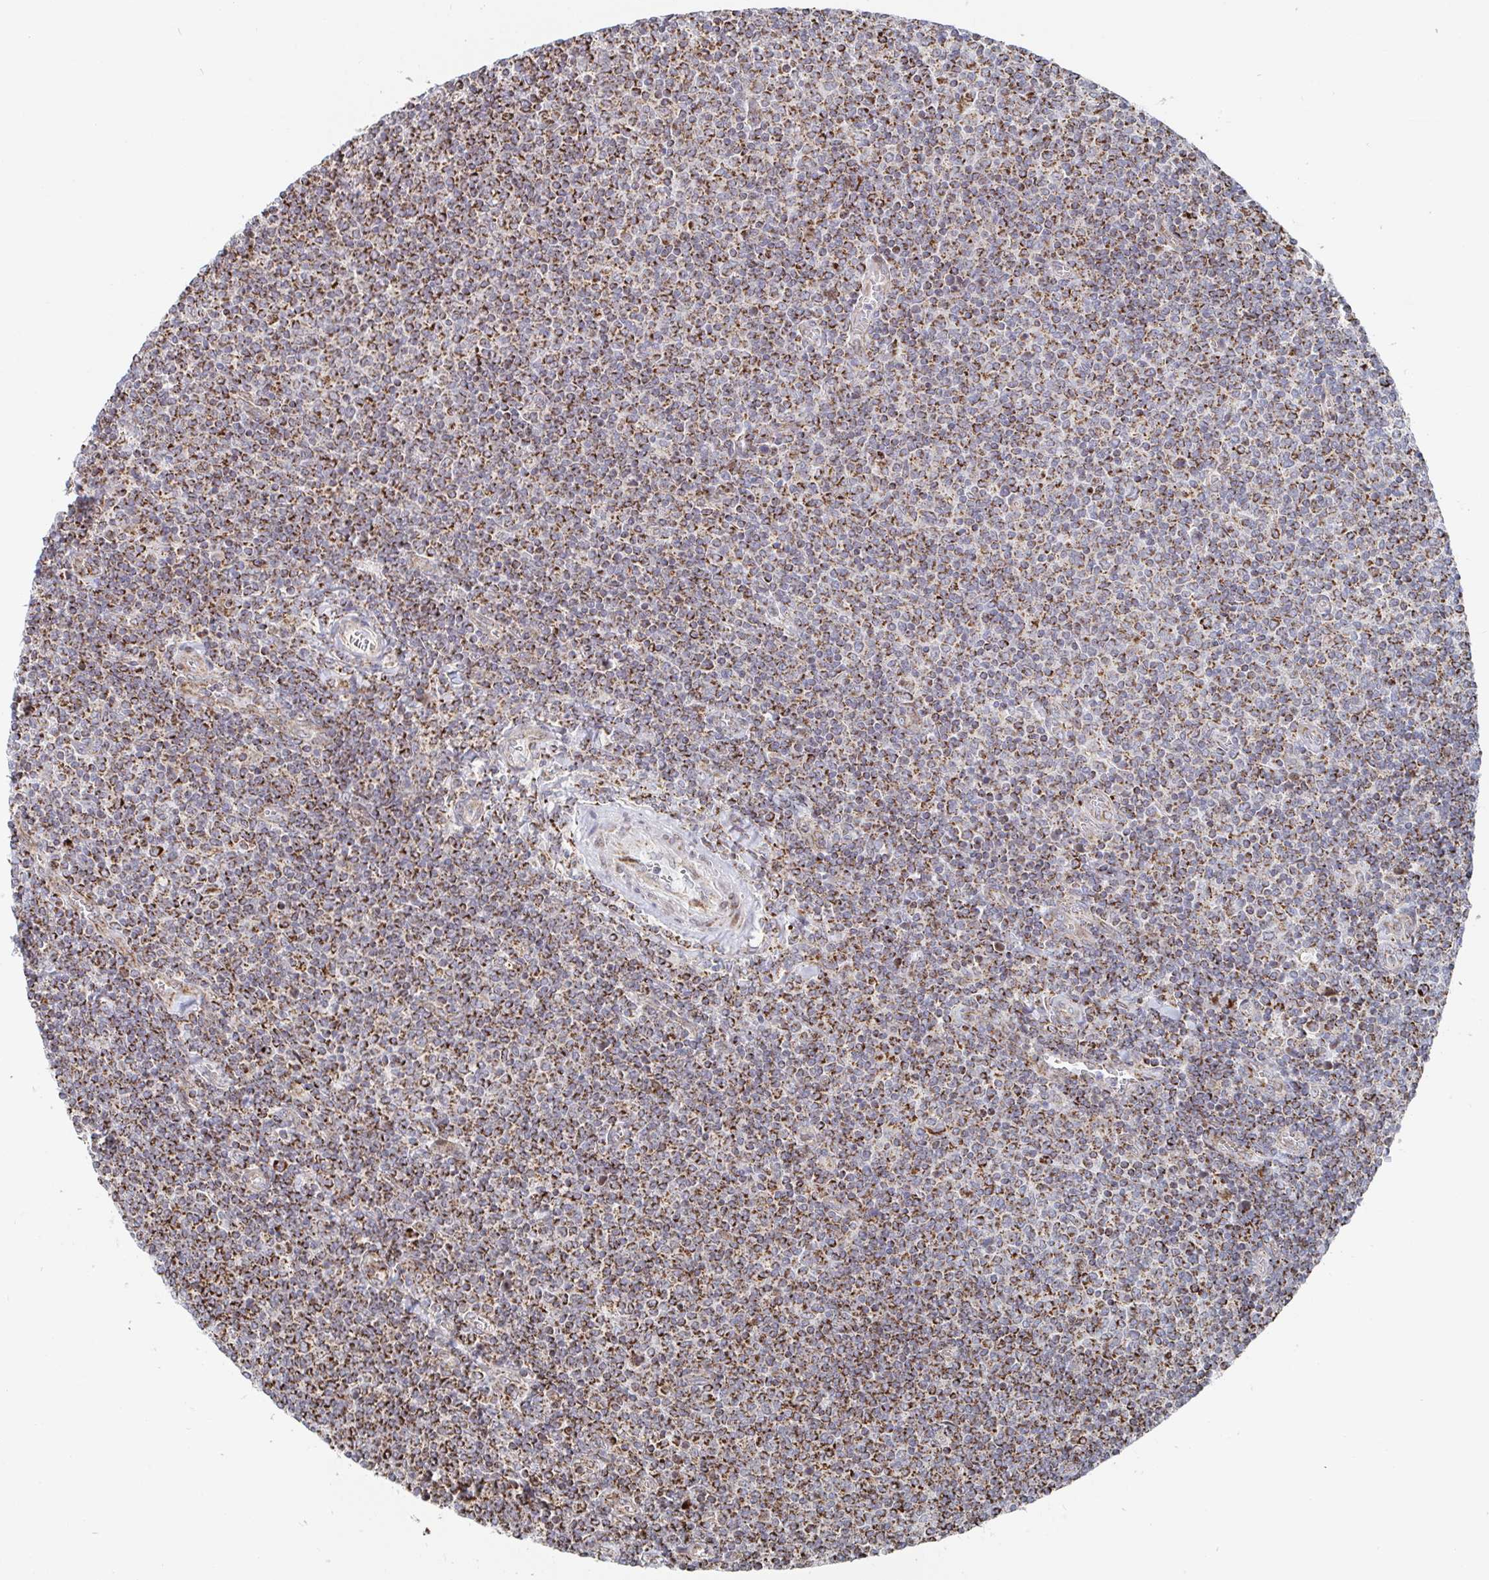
{"staining": {"intensity": "strong", "quantity": ">75%", "location": "cytoplasmic/membranous"}, "tissue": "lymphoma", "cell_type": "Tumor cells", "image_type": "cancer", "snomed": [{"axis": "morphology", "description": "Malignant lymphoma, non-Hodgkin's type, Low grade"}, {"axis": "topography", "description": "Lymph node"}], "caption": "Malignant lymphoma, non-Hodgkin's type (low-grade) was stained to show a protein in brown. There is high levels of strong cytoplasmic/membranous positivity in approximately >75% of tumor cells. (brown staining indicates protein expression, while blue staining denotes nuclei).", "gene": "STARD8", "patient": {"sex": "male", "age": 52}}